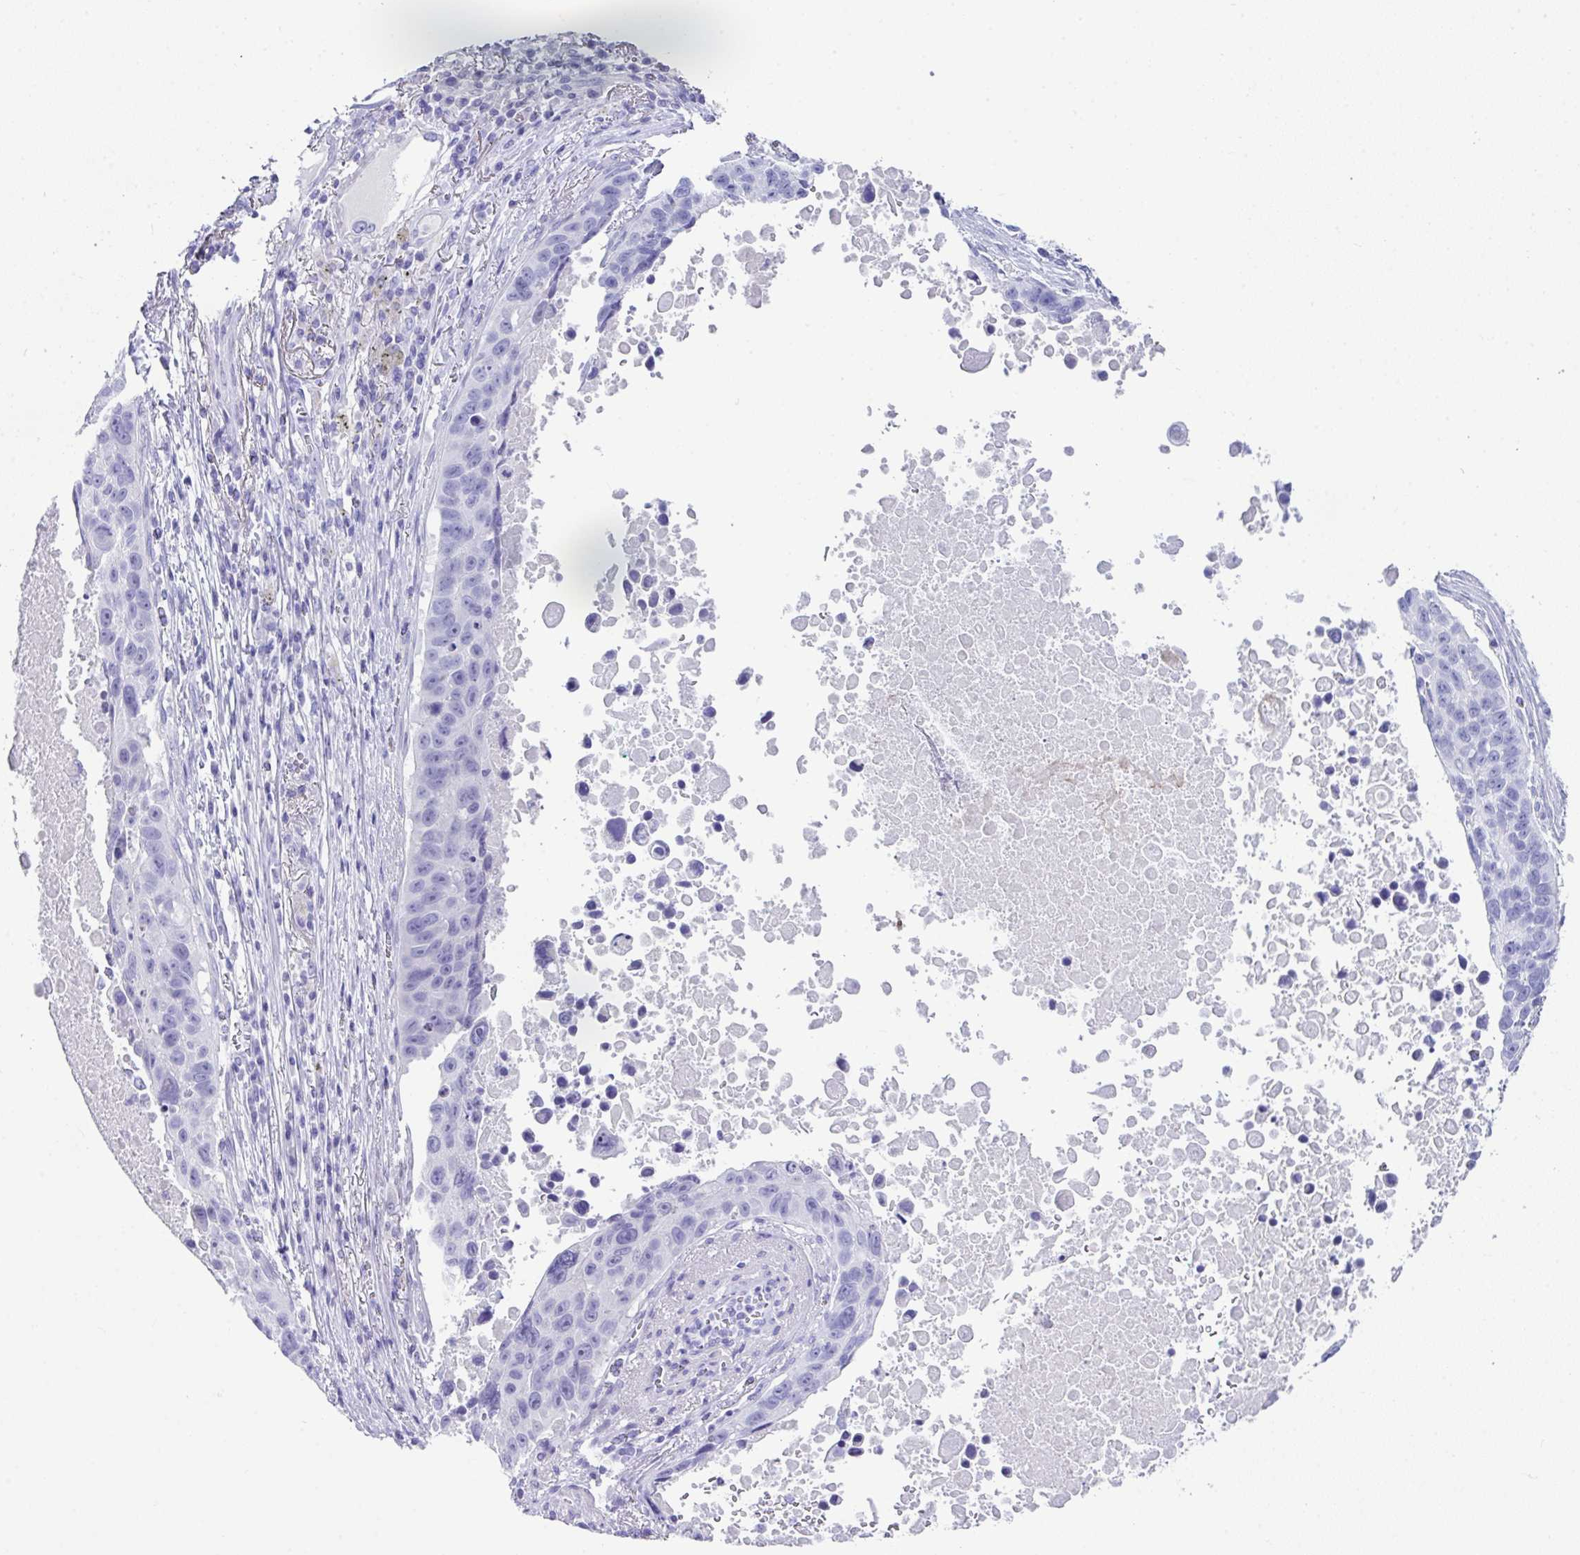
{"staining": {"intensity": "negative", "quantity": "none", "location": "none"}, "tissue": "lung cancer", "cell_type": "Tumor cells", "image_type": "cancer", "snomed": [{"axis": "morphology", "description": "Squamous cell carcinoma, NOS"}, {"axis": "topography", "description": "Lung"}], "caption": "Histopathology image shows no significant protein staining in tumor cells of lung cancer (squamous cell carcinoma).", "gene": "LGALS4", "patient": {"sex": "male", "age": 66}}